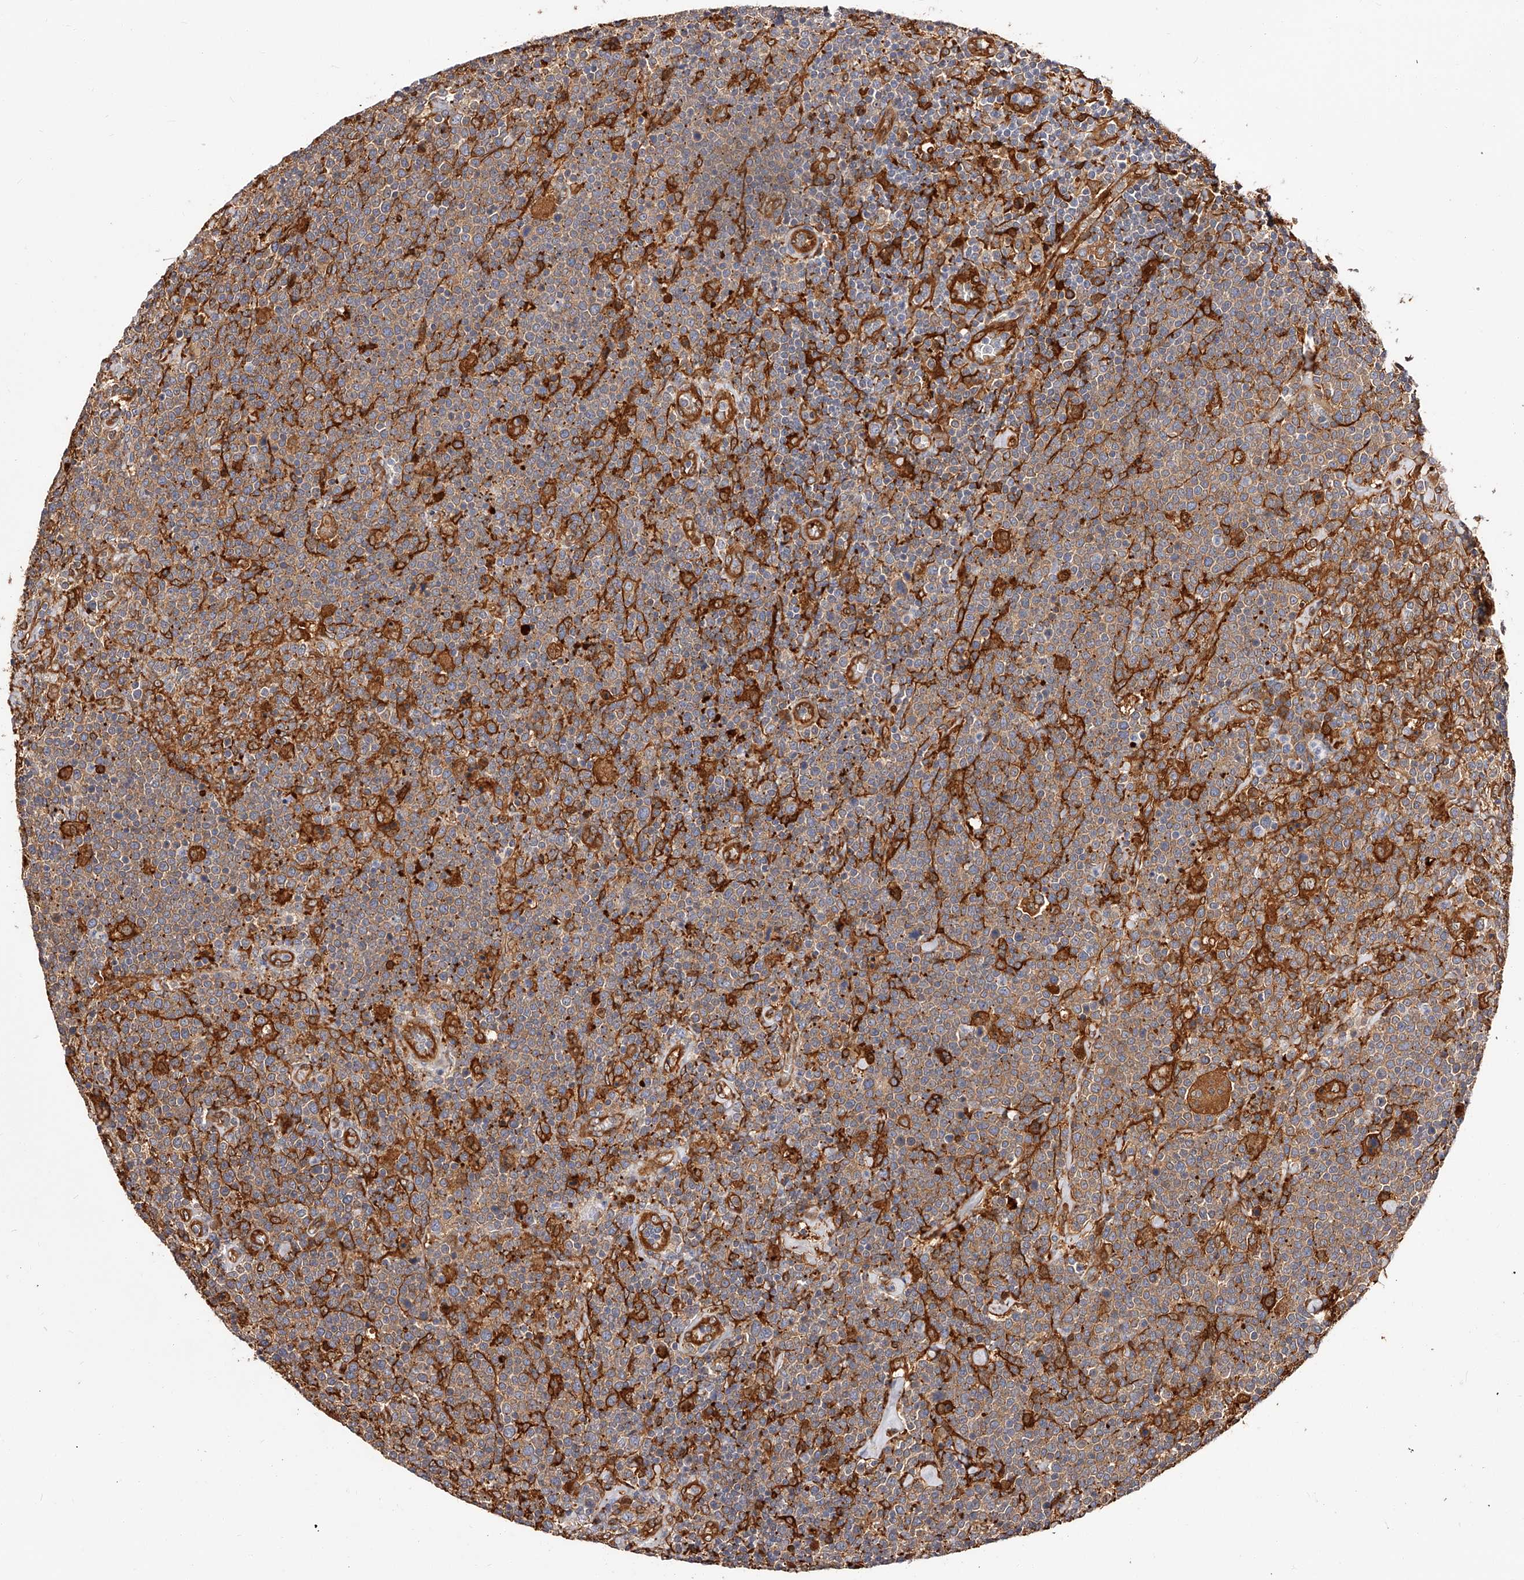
{"staining": {"intensity": "weak", "quantity": ">75%", "location": "cytoplasmic/membranous"}, "tissue": "lymphoma", "cell_type": "Tumor cells", "image_type": "cancer", "snomed": [{"axis": "morphology", "description": "Malignant lymphoma, non-Hodgkin's type, High grade"}, {"axis": "topography", "description": "Lymph node"}], "caption": "Immunohistochemical staining of lymphoma shows weak cytoplasmic/membranous protein expression in approximately >75% of tumor cells.", "gene": "LAP3", "patient": {"sex": "male", "age": 61}}